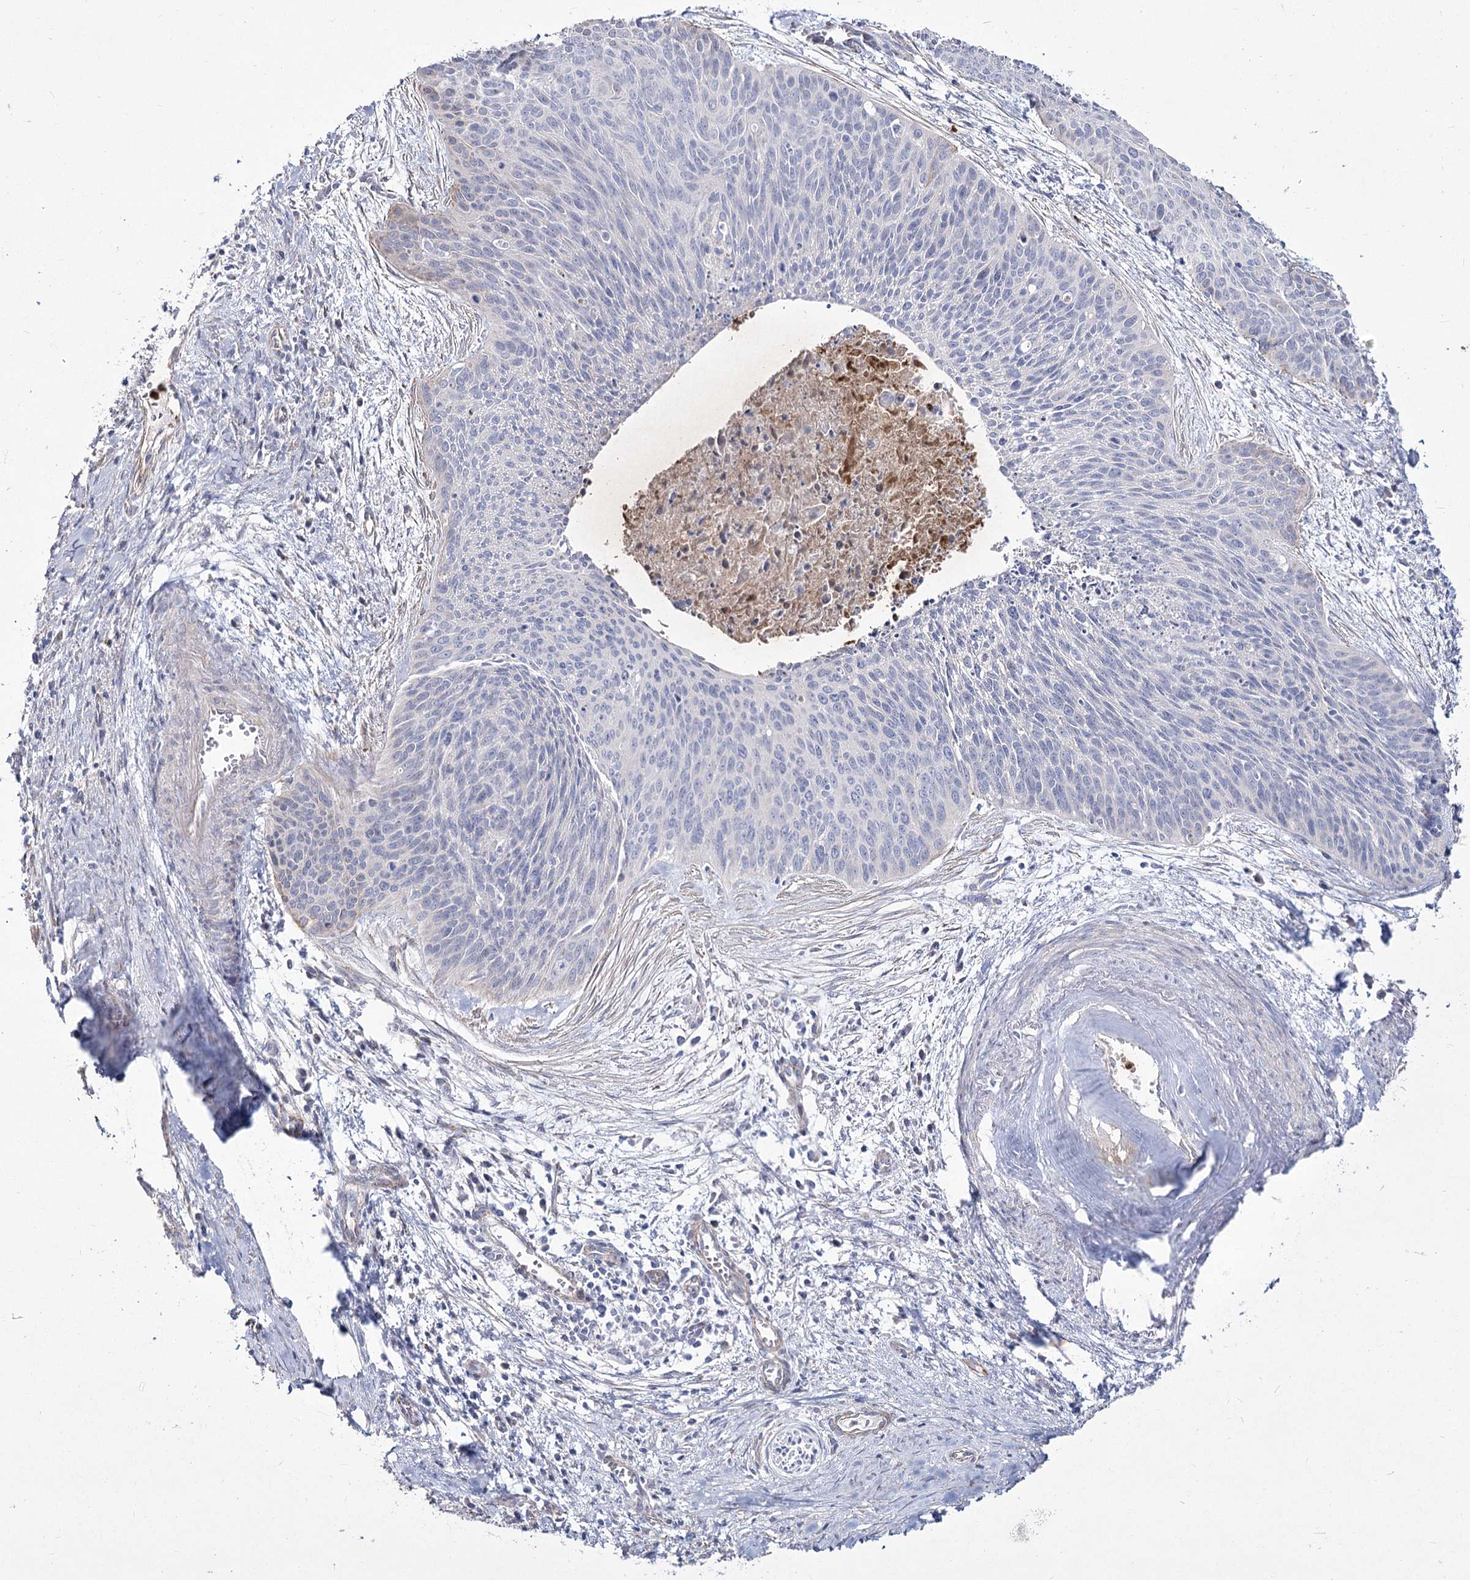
{"staining": {"intensity": "negative", "quantity": "none", "location": "none"}, "tissue": "cervical cancer", "cell_type": "Tumor cells", "image_type": "cancer", "snomed": [{"axis": "morphology", "description": "Squamous cell carcinoma, NOS"}, {"axis": "topography", "description": "Cervix"}], "caption": "Cervical cancer (squamous cell carcinoma) stained for a protein using IHC exhibits no expression tumor cells.", "gene": "ME3", "patient": {"sex": "female", "age": 55}}